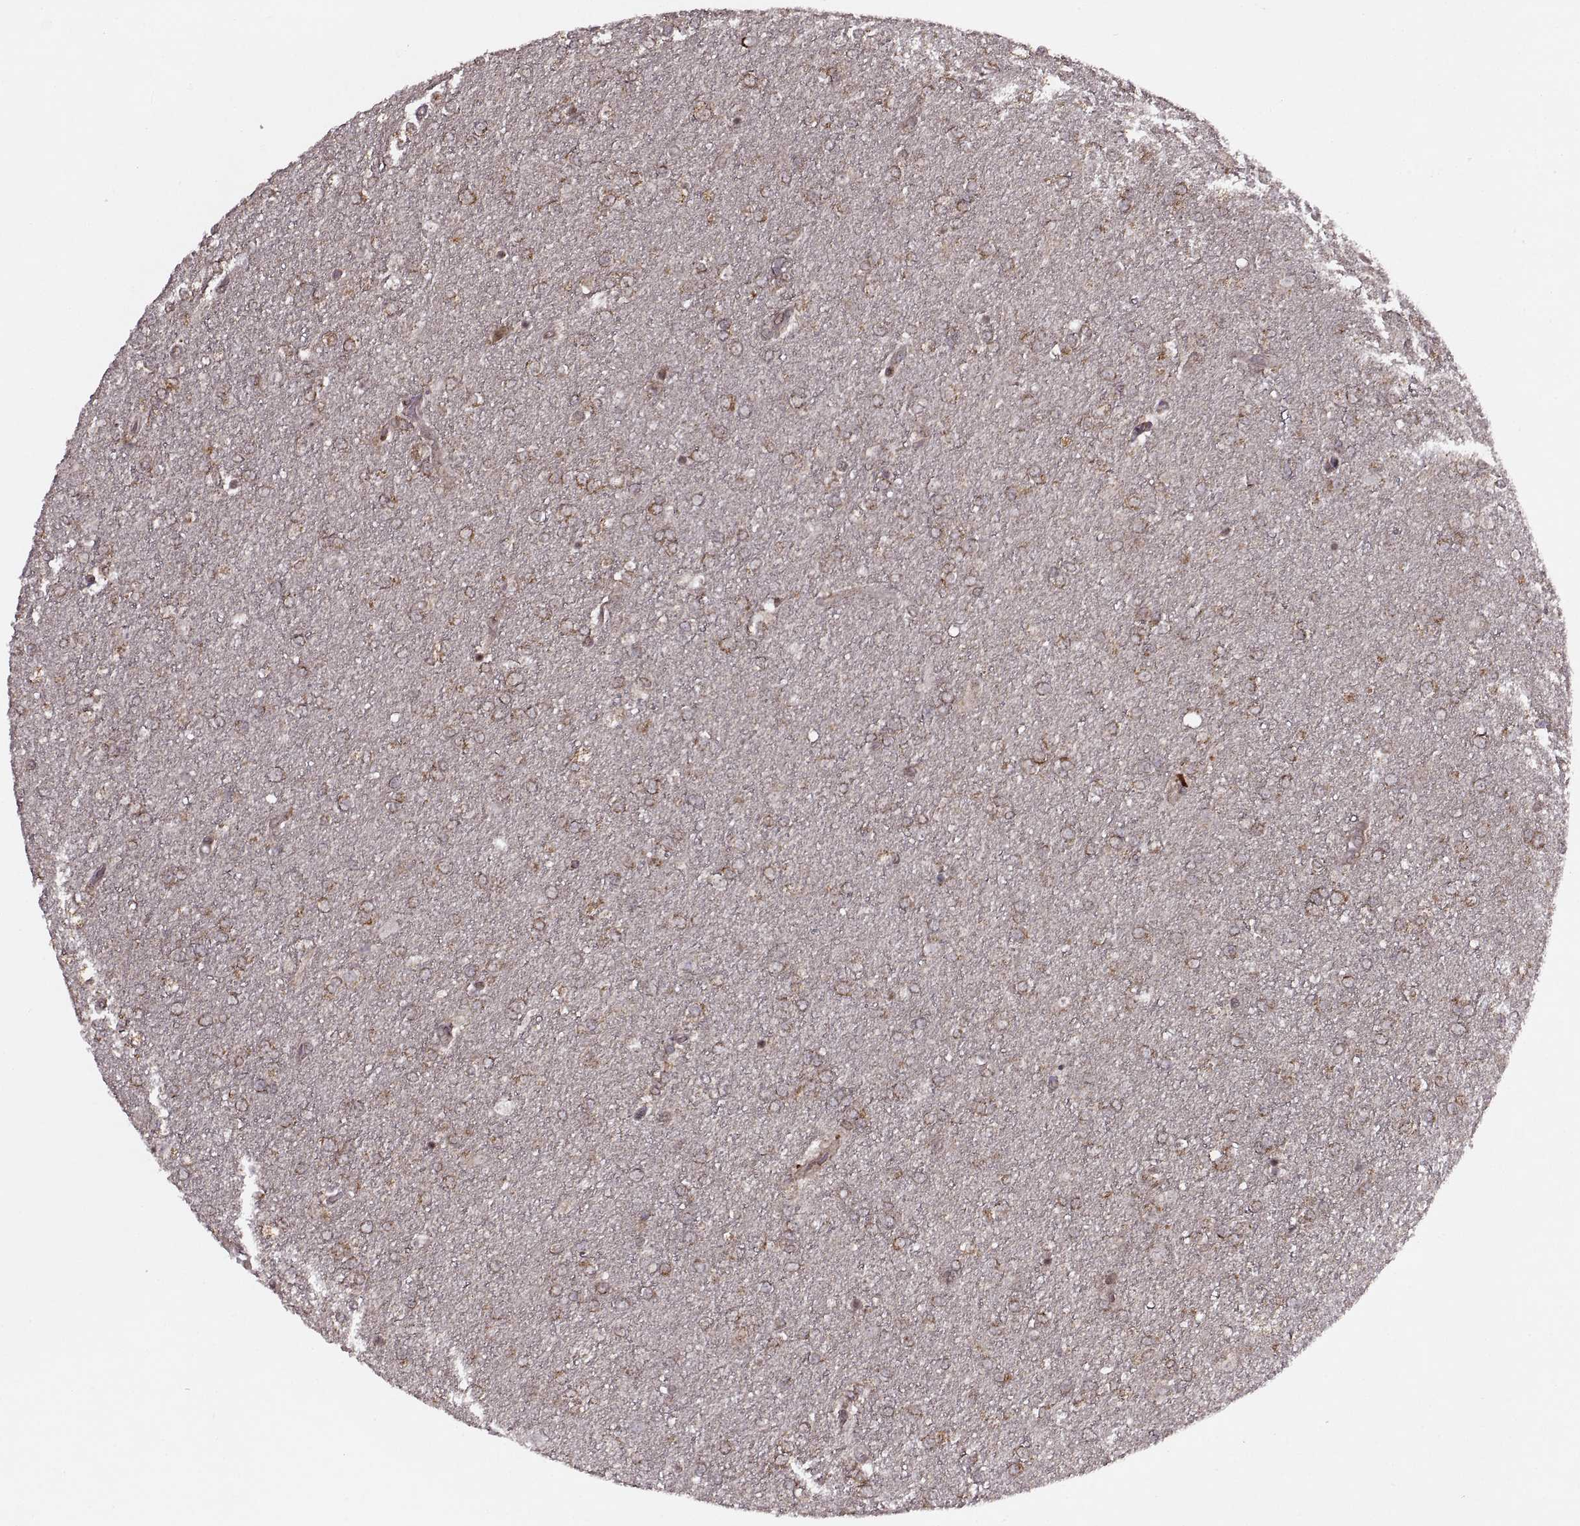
{"staining": {"intensity": "weak", "quantity": ">75%", "location": "cytoplasmic/membranous"}, "tissue": "glioma", "cell_type": "Tumor cells", "image_type": "cancer", "snomed": [{"axis": "morphology", "description": "Glioma, malignant, High grade"}, {"axis": "topography", "description": "Brain"}], "caption": "Immunohistochemistry micrograph of malignant glioma (high-grade) stained for a protein (brown), which shows low levels of weak cytoplasmic/membranous positivity in about >75% of tumor cells.", "gene": "PTOV1", "patient": {"sex": "female", "age": 61}}